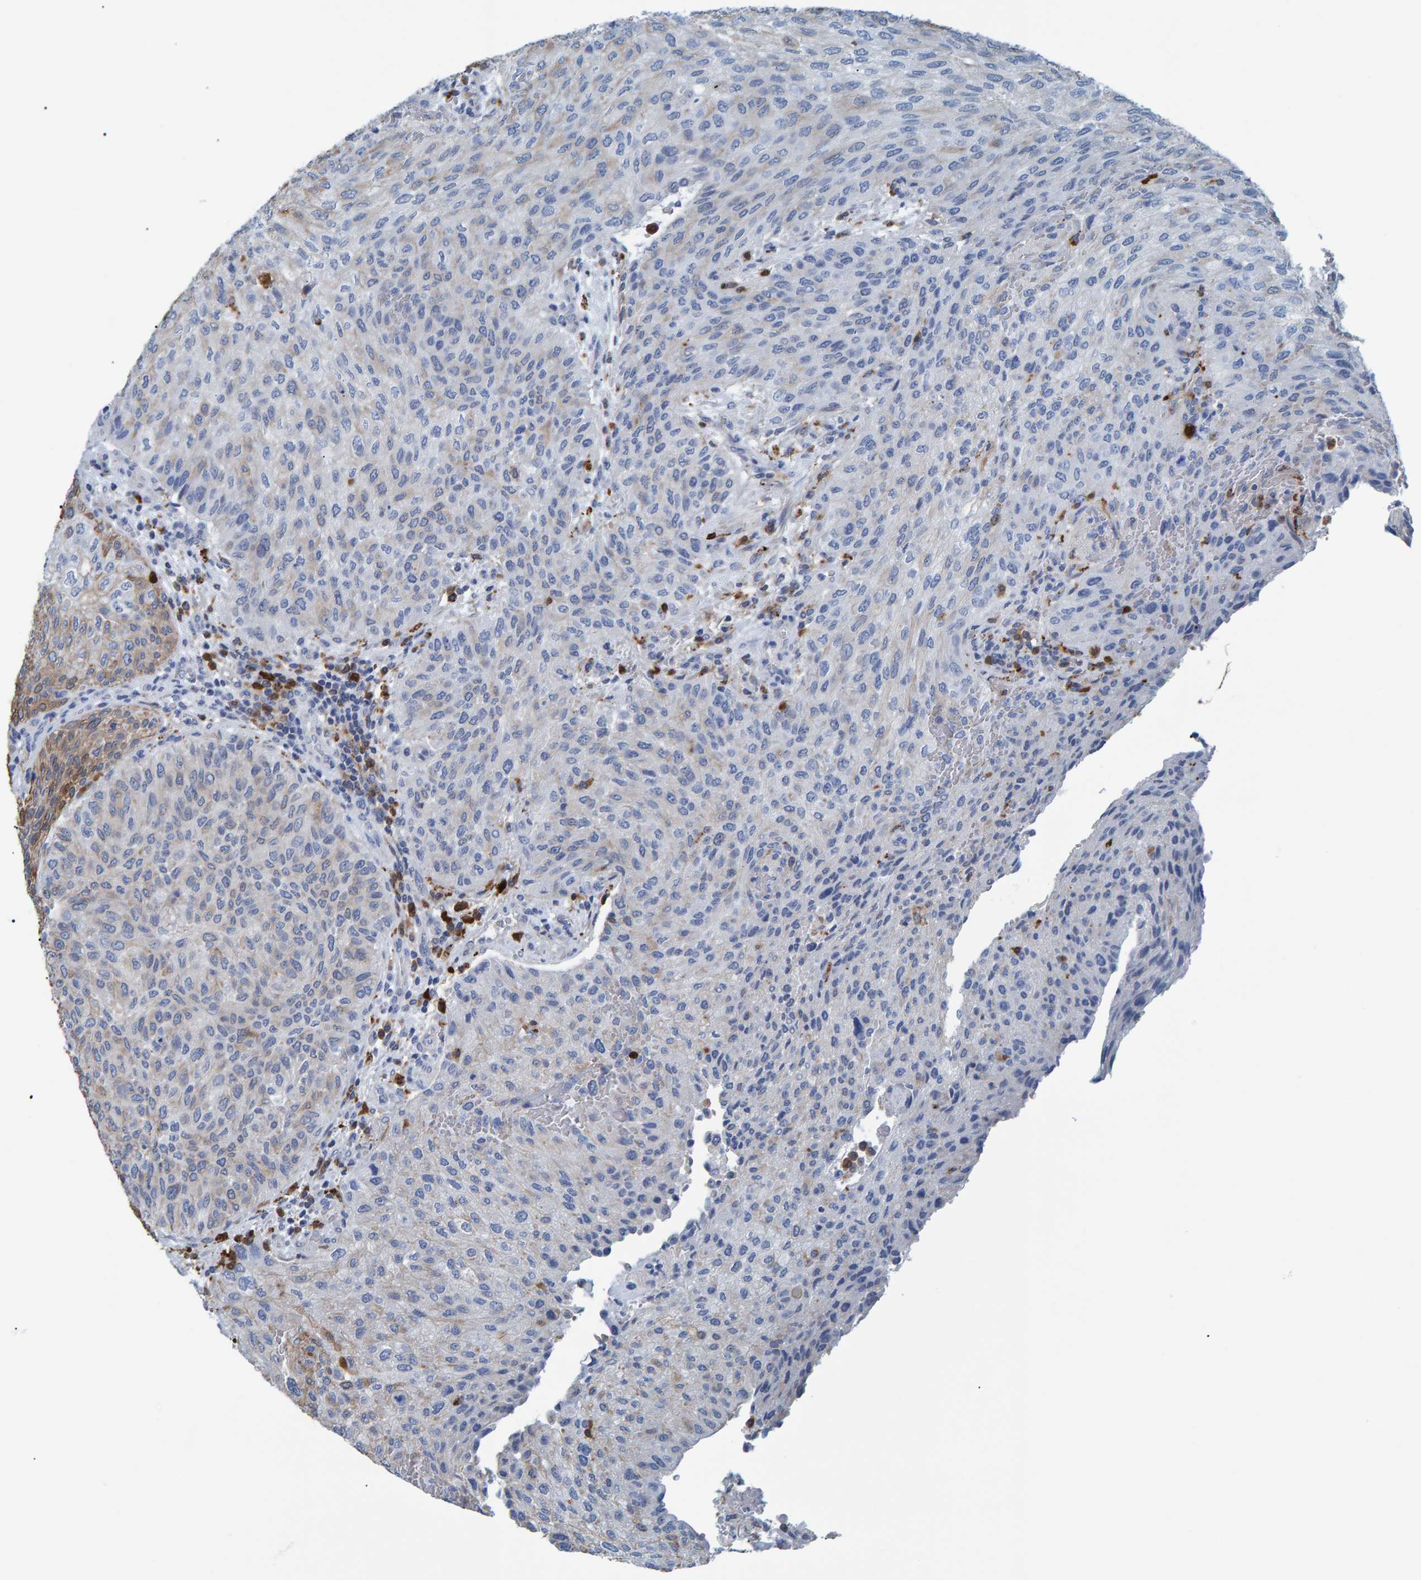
{"staining": {"intensity": "negative", "quantity": "none", "location": "none"}, "tissue": "urothelial cancer", "cell_type": "Tumor cells", "image_type": "cancer", "snomed": [{"axis": "morphology", "description": "Urothelial carcinoma, Low grade"}, {"axis": "morphology", "description": "Urothelial carcinoma, High grade"}, {"axis": "topography", "description": "Urinary bladder"}], "caption": "A photomicrograph of urothelial cancer stained for a protein demonstrates no brown staining in tumor cells.", "gene": "IDO1", "patient": {"sex": "male", "age": 35}}